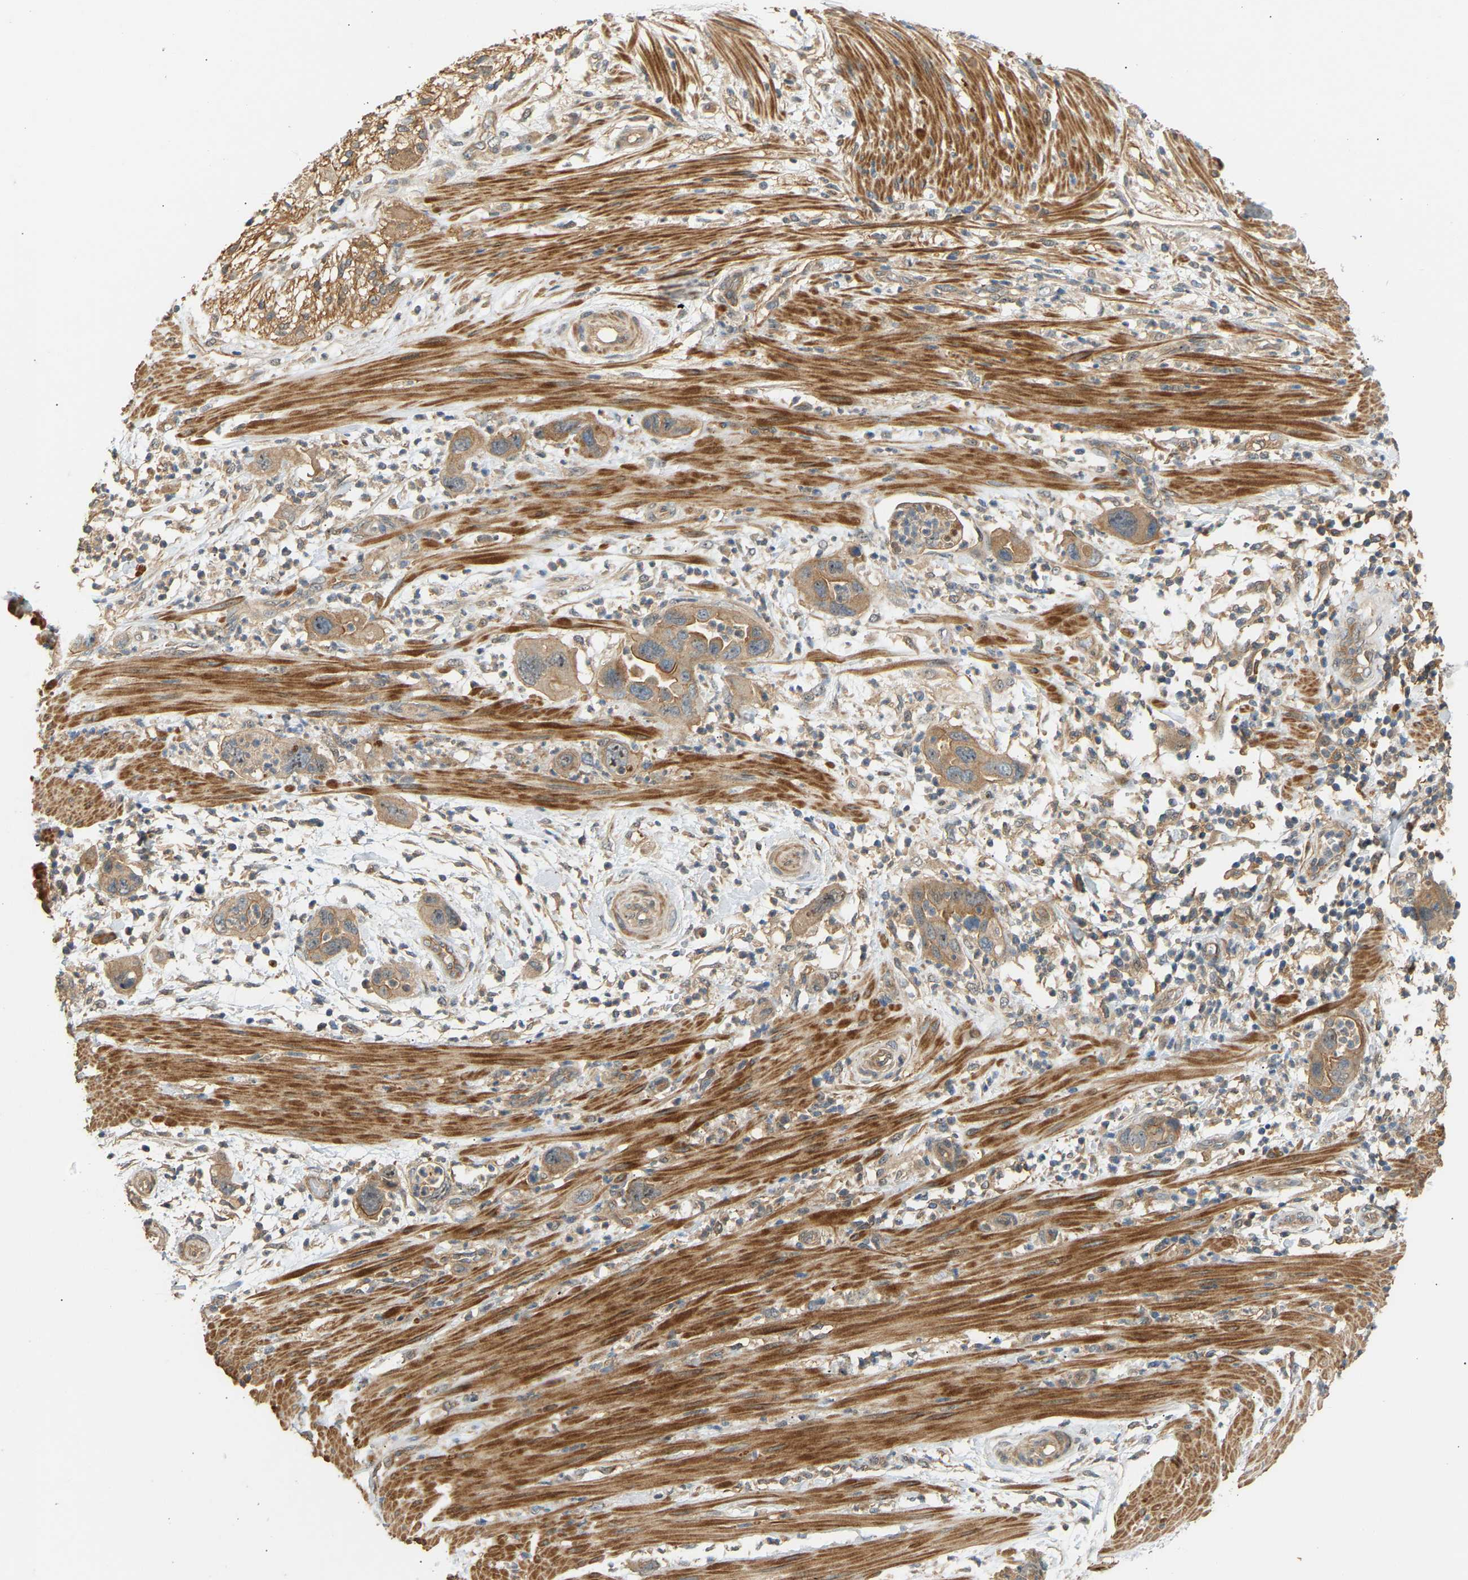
{"staining": {"intensity": "moderate", "quantity": ">75%", "location": "cytoplasmic/membranous"}, "tissue": "pancreatic cancer", "cell_type": "Tumor cells", "image_type": "cancer", "snomed": [{"axis": "morphology", "description": "Adenocarcinoma, NOS"}, {"axis": "topography", "description": "Pancreas"}], "caption": "Moderate cytoplasmic/membranous staining for a protein is appreciated in approximately >75% of tumor cells of pancreatic adenocarcinoma using immunohistochemistry (IHC).", "gene": "RGL1", "patient": {"sex": "female", "age": 71}}